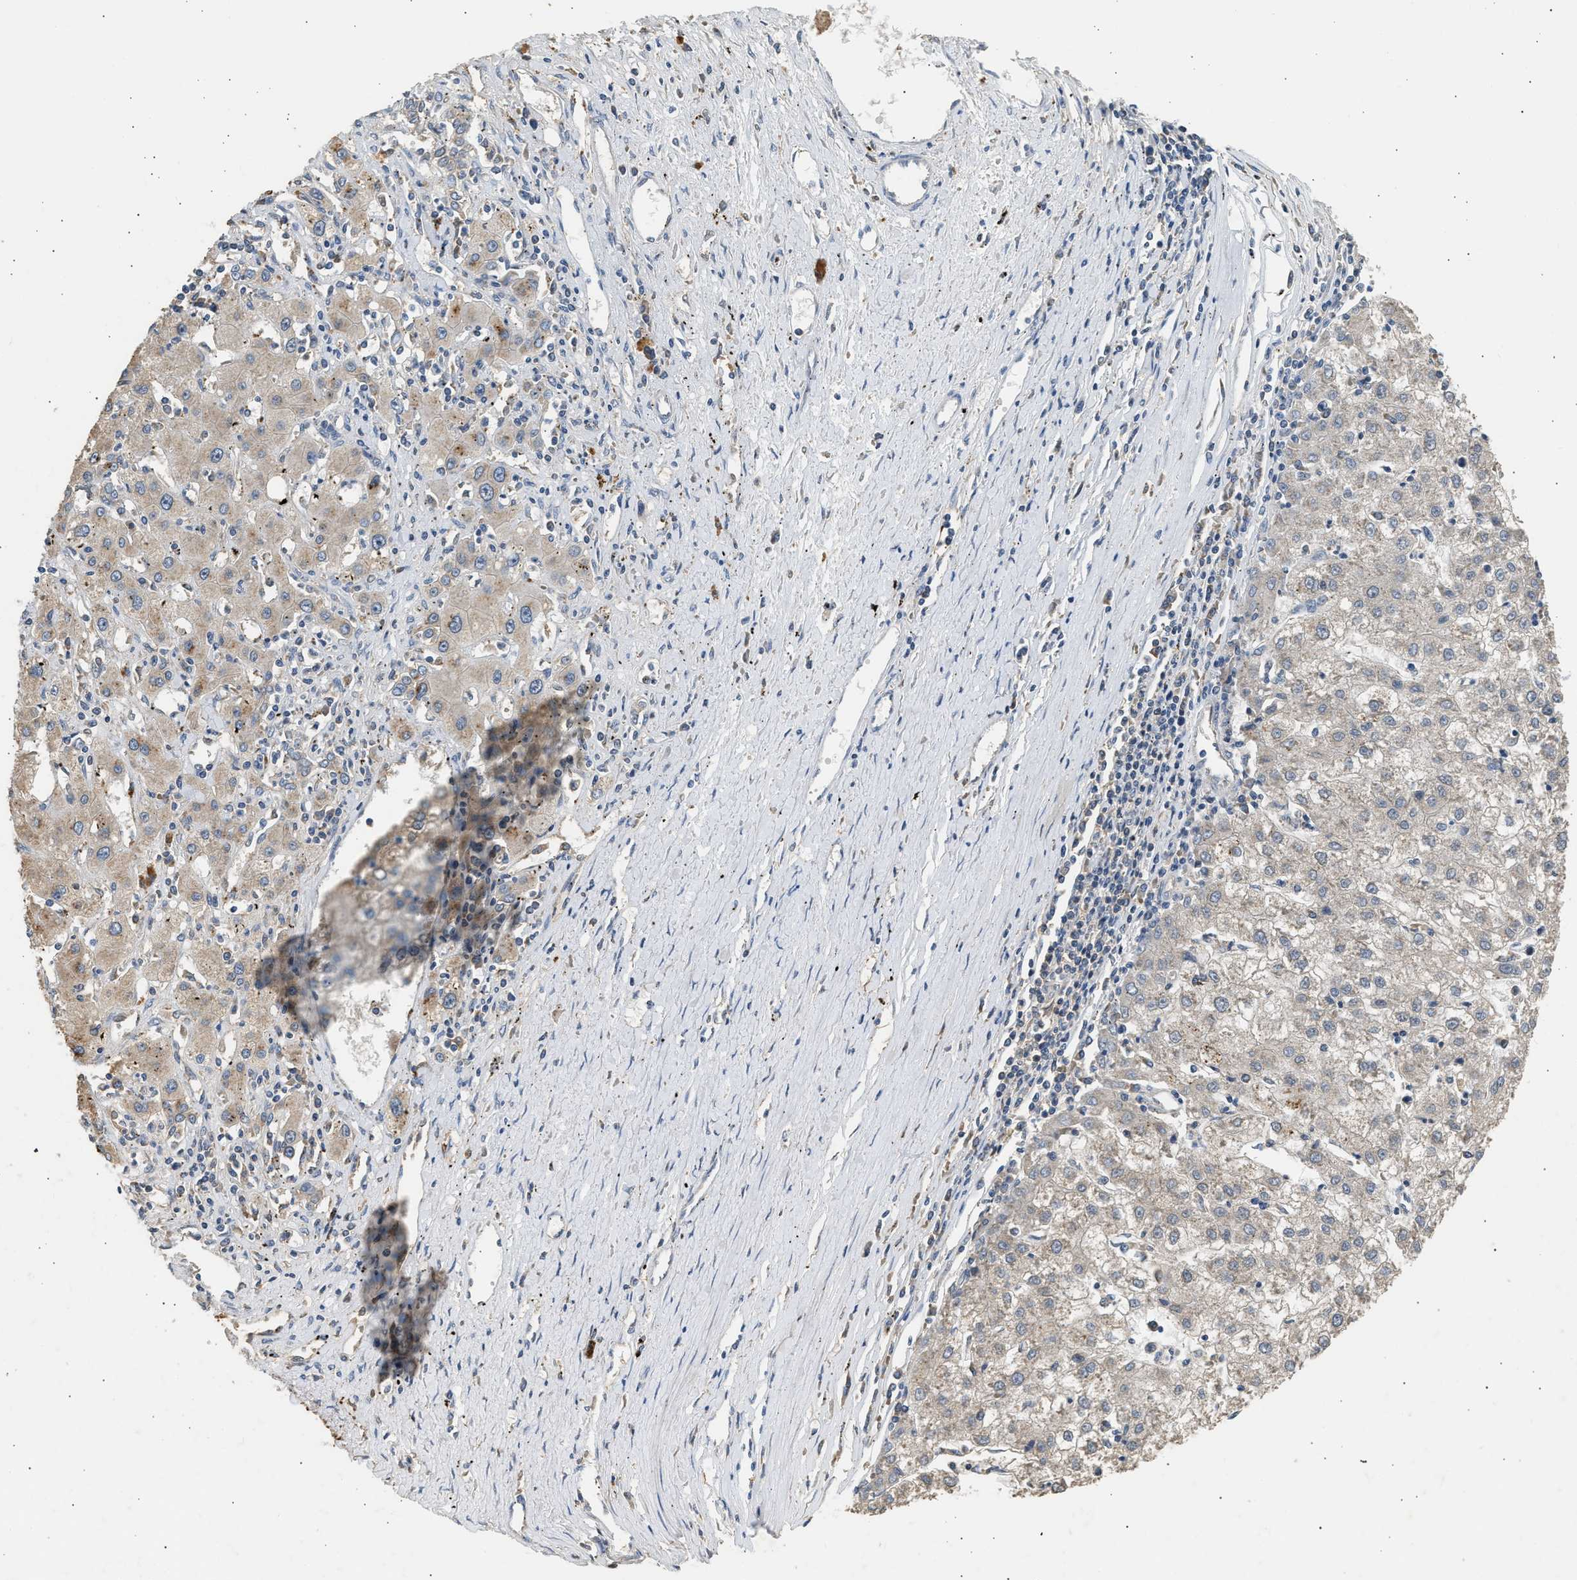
{"staining": {"intensity": "weak", "quantity": "<25%", "location": "cytoplasmic/membranous"}, "tissue": "liver cancer", "cell_type": "Tumor cells", "image_type": "cancer", "snomed": [{"axis": "morphology", "description": "Carcinoma, Hepatocellular, NOS"}, {"axis": "topography", "description": "Liver"}], "caption": "Photomicrograph shows no significant protein staining in tumor cells of liver hepatocellular carcinoma.", "gene": "WDR31", "patient": {"sex": "male", "age": 72}}